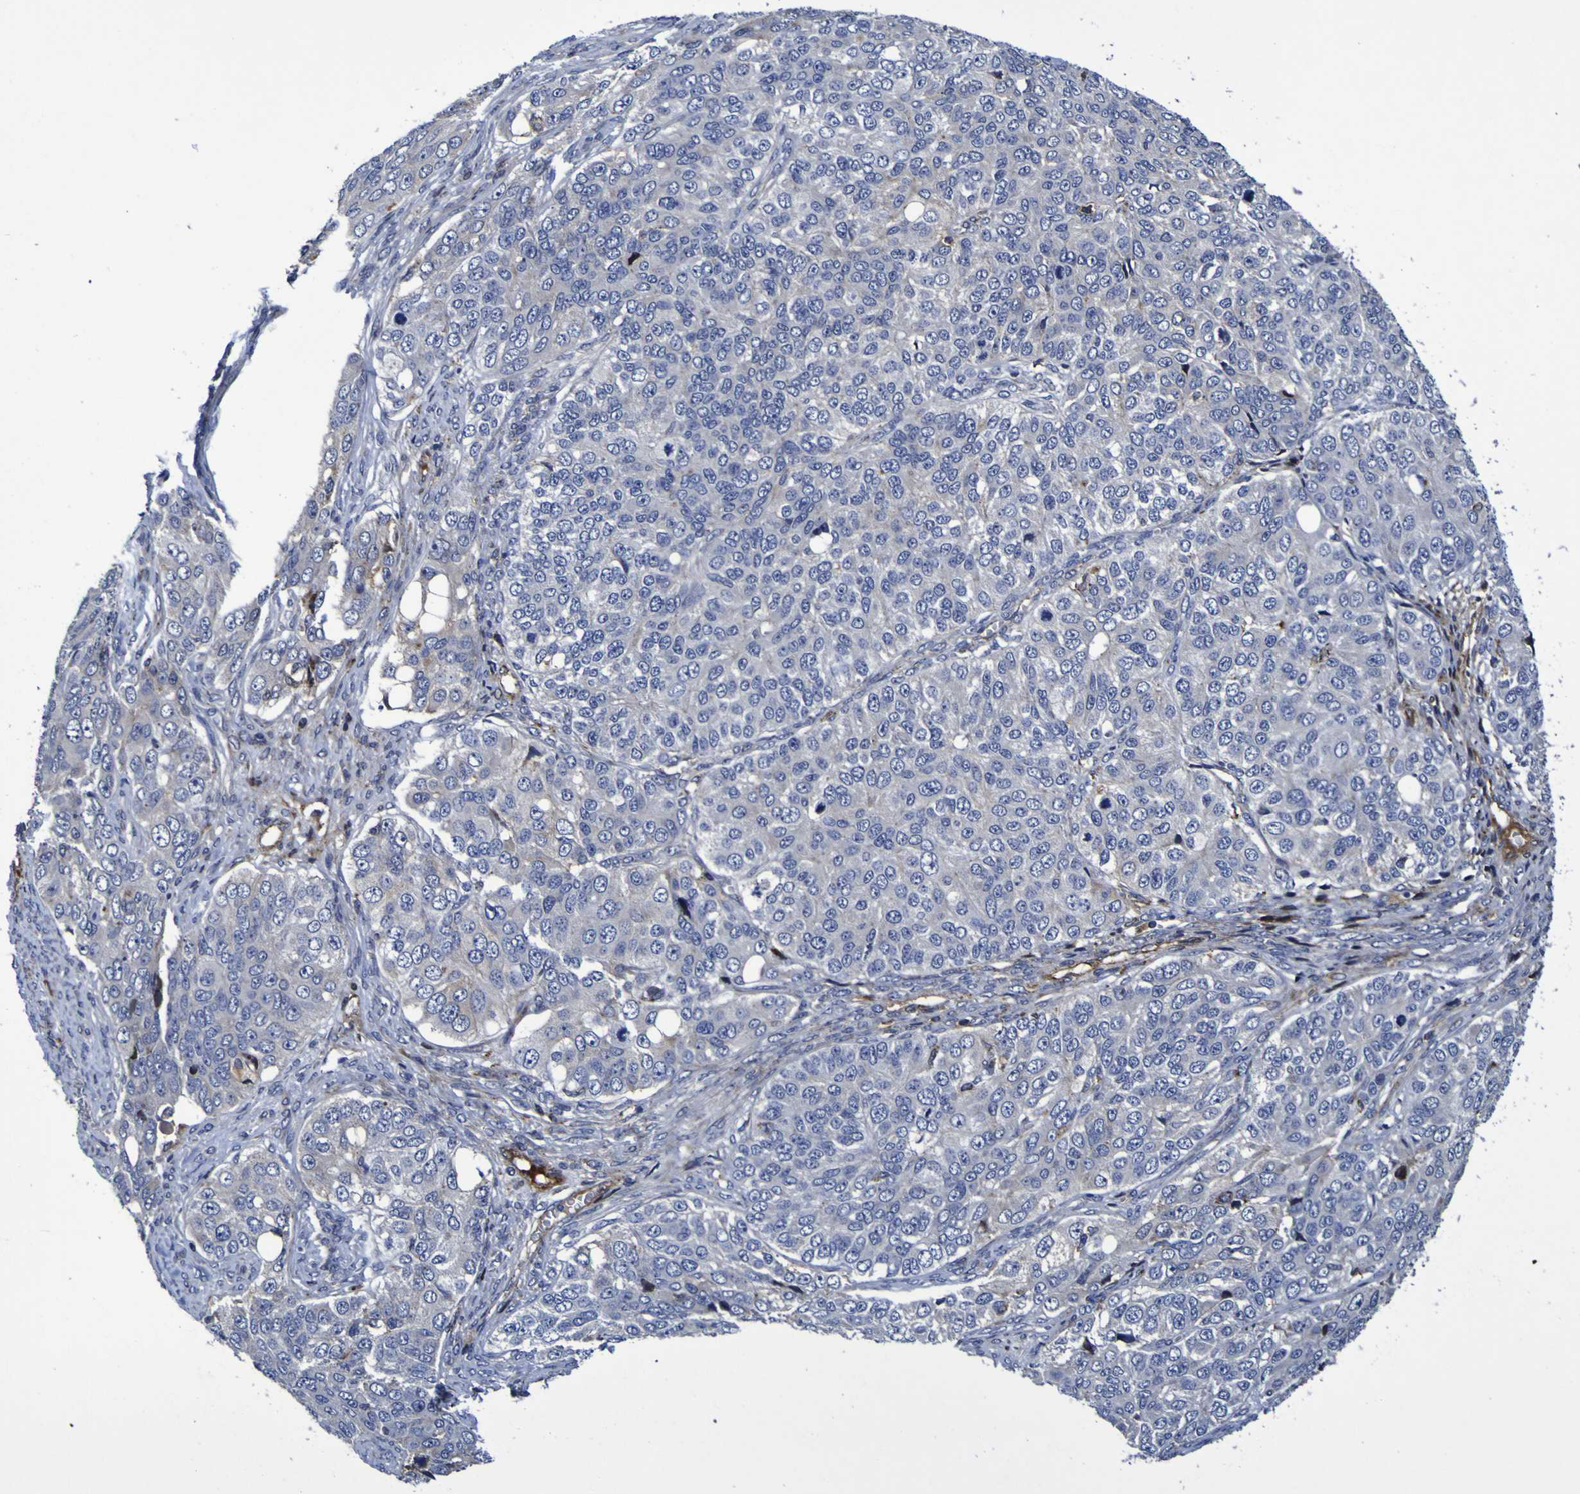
{"staining": {"intensity": "negative", "quantity": "none", "location": "none"}, "tissue": "ovarian cancer", "cell_type": "Tumor cells", "image_type": "cancer", "snomed": [{"axis": "morphology", "description": "Carcinoma, endometroid"}, {"axis": "topography", "description": "Ovary"}], "caption": "DAB (3,3'-diaminobenzidine) immunohistochemical staining of human ovarian cancer (endometroid carcinoma) demonstrates no significant expression in tumor cells. (DAB immunohistochemistry (IHC) visualized using brightfield microscopy, high magnification).", "gene": "MGLL", "patient": {"sex": "female", "age": 51}}